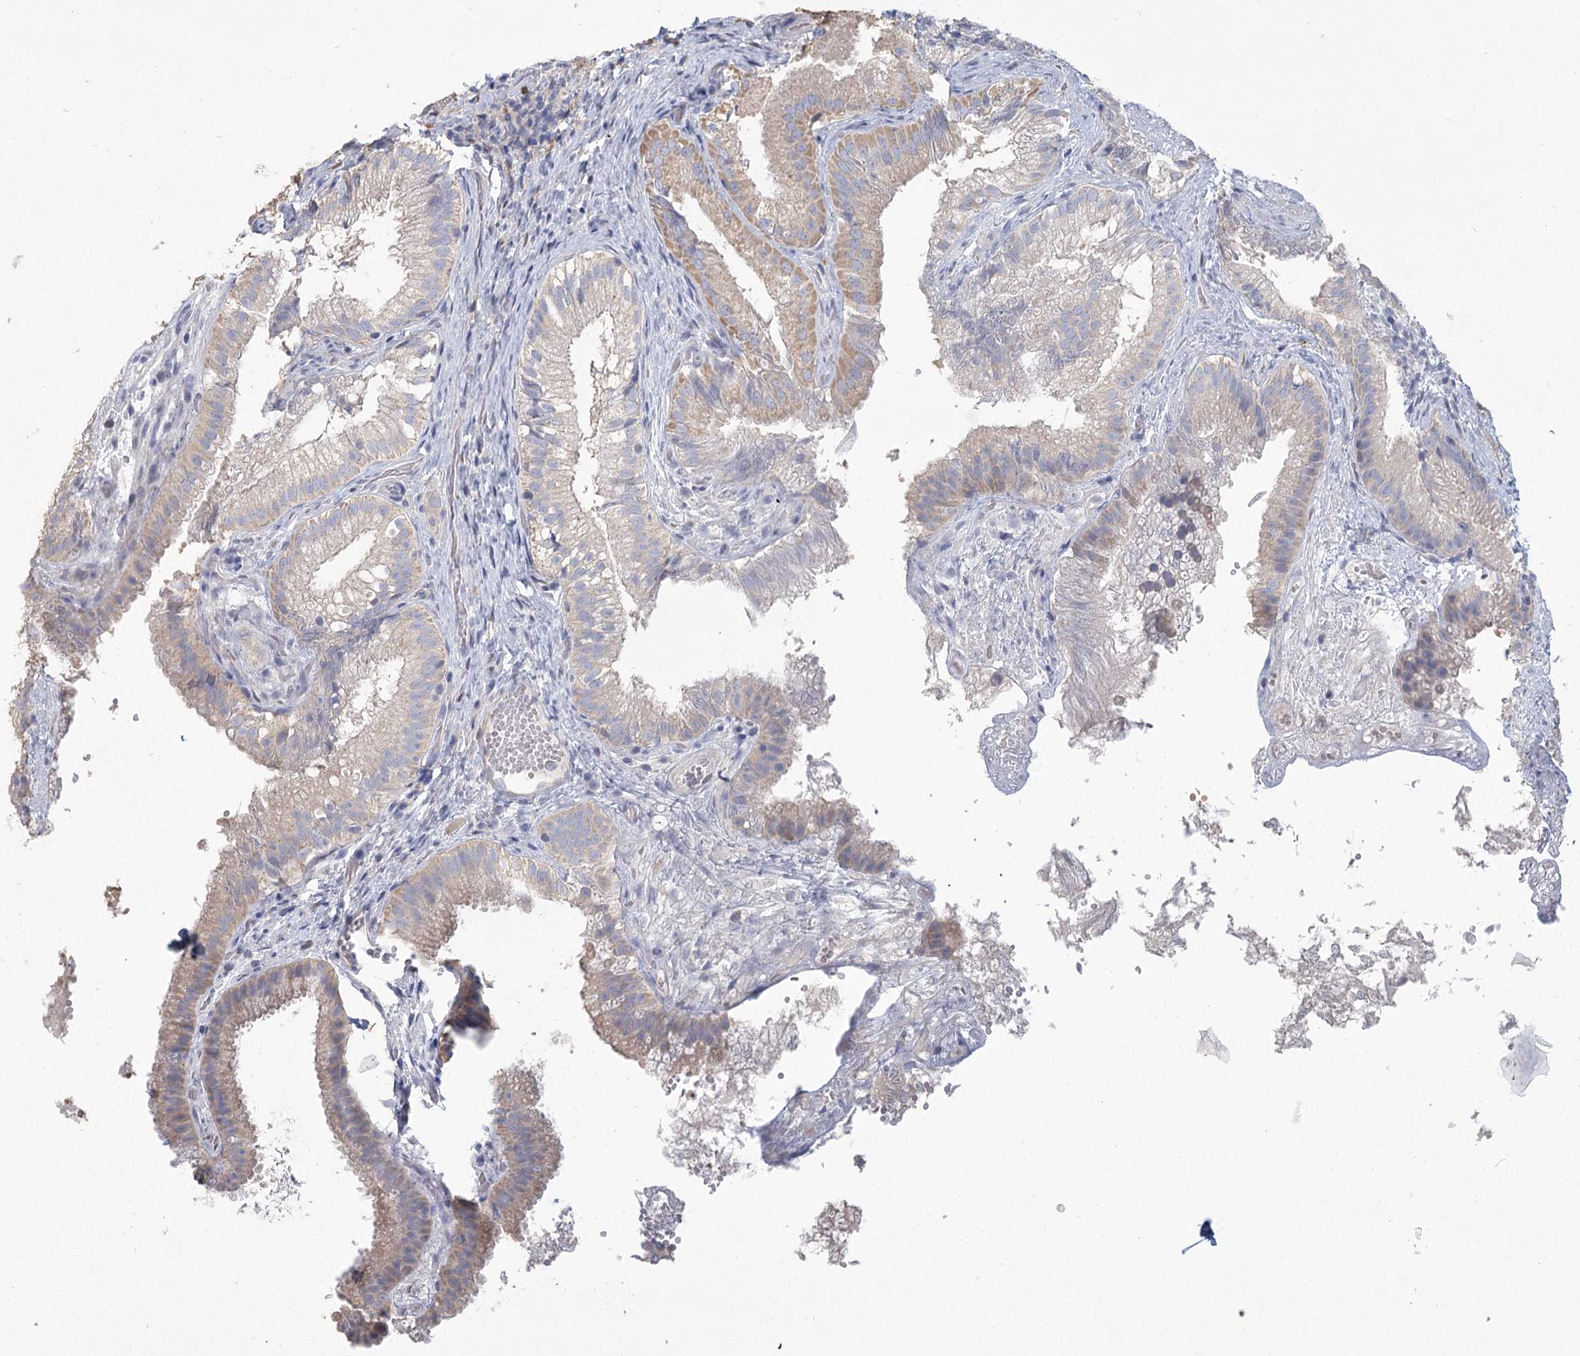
{"staining": {"intensity": "negative", "quantity": "none", "location": "none"}, "tissue": "gallbladder", "cell_type": "Glandular cells", "image_type": "normal", "snomed": [{"axis": "morphology", "description": "Normal tissue, NOS"}, {"axis": "topography", "description": "Gallbladder"}], "caption": "DAB (3,3'-diaminobenzidine) immunohistochemical staining of normal human gallbladder displays no significant staining in glandular cells.", "gene": "CNTLN", "patient": {"sex": "female", "age": 30}}